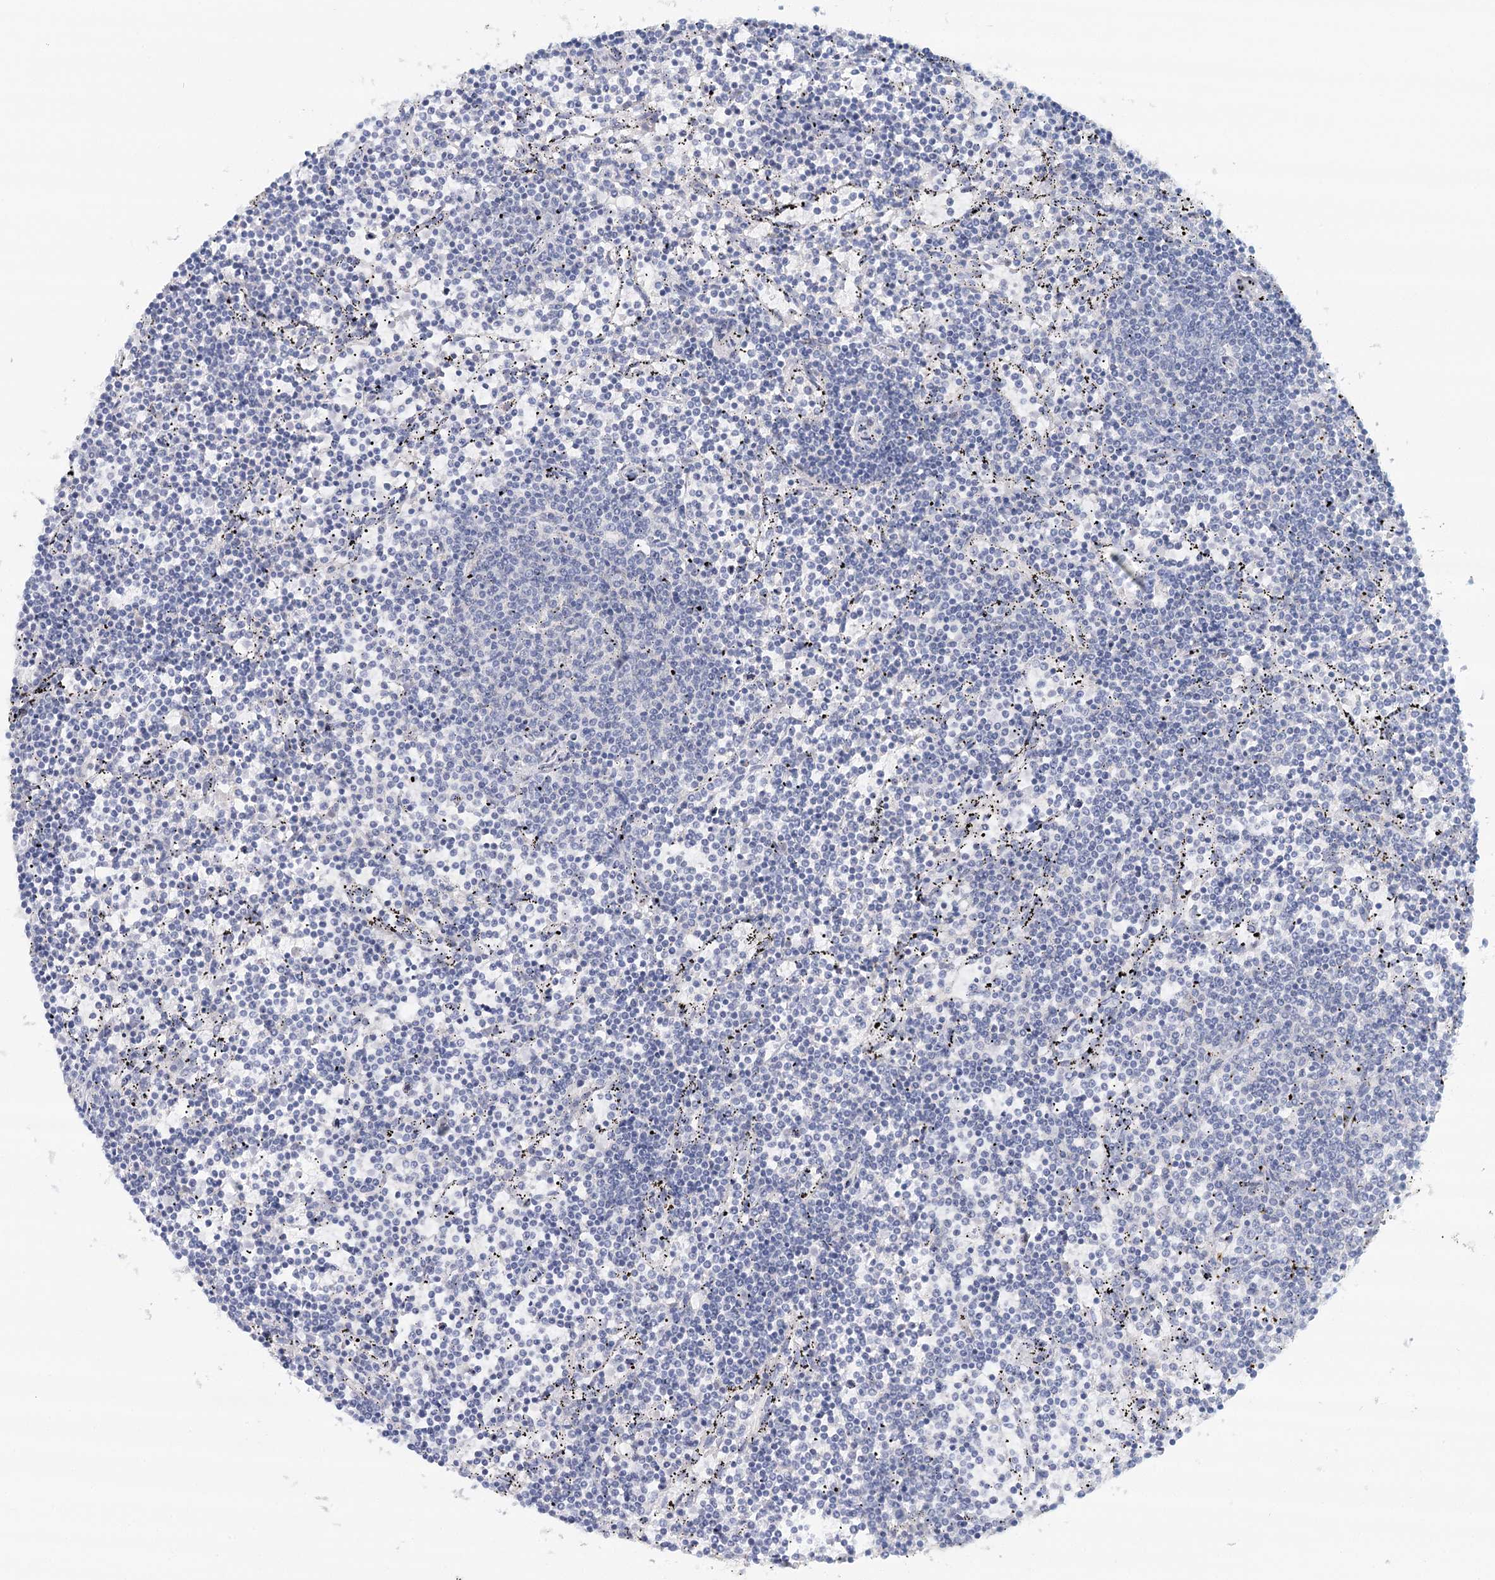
{"staining": {"intensity": "negative", "quantity": "none", "location": "none"}, "tissue": "lymphoma", "cell_type": "Tumor cells", "image_type": "cancer", "snomed": [{"axis": "morphology", "description": "Malignant lymphoma, non-Hodgkin's type, Low grade"}, {"axis": "topography", "description": "Spleen"}], "caption": "Immunohistochemistry (IHC) of lymphoma exhibits no staining in tumor cells.", "gene": "RBM43", "patient": {"sex": "female", "age": 50}}